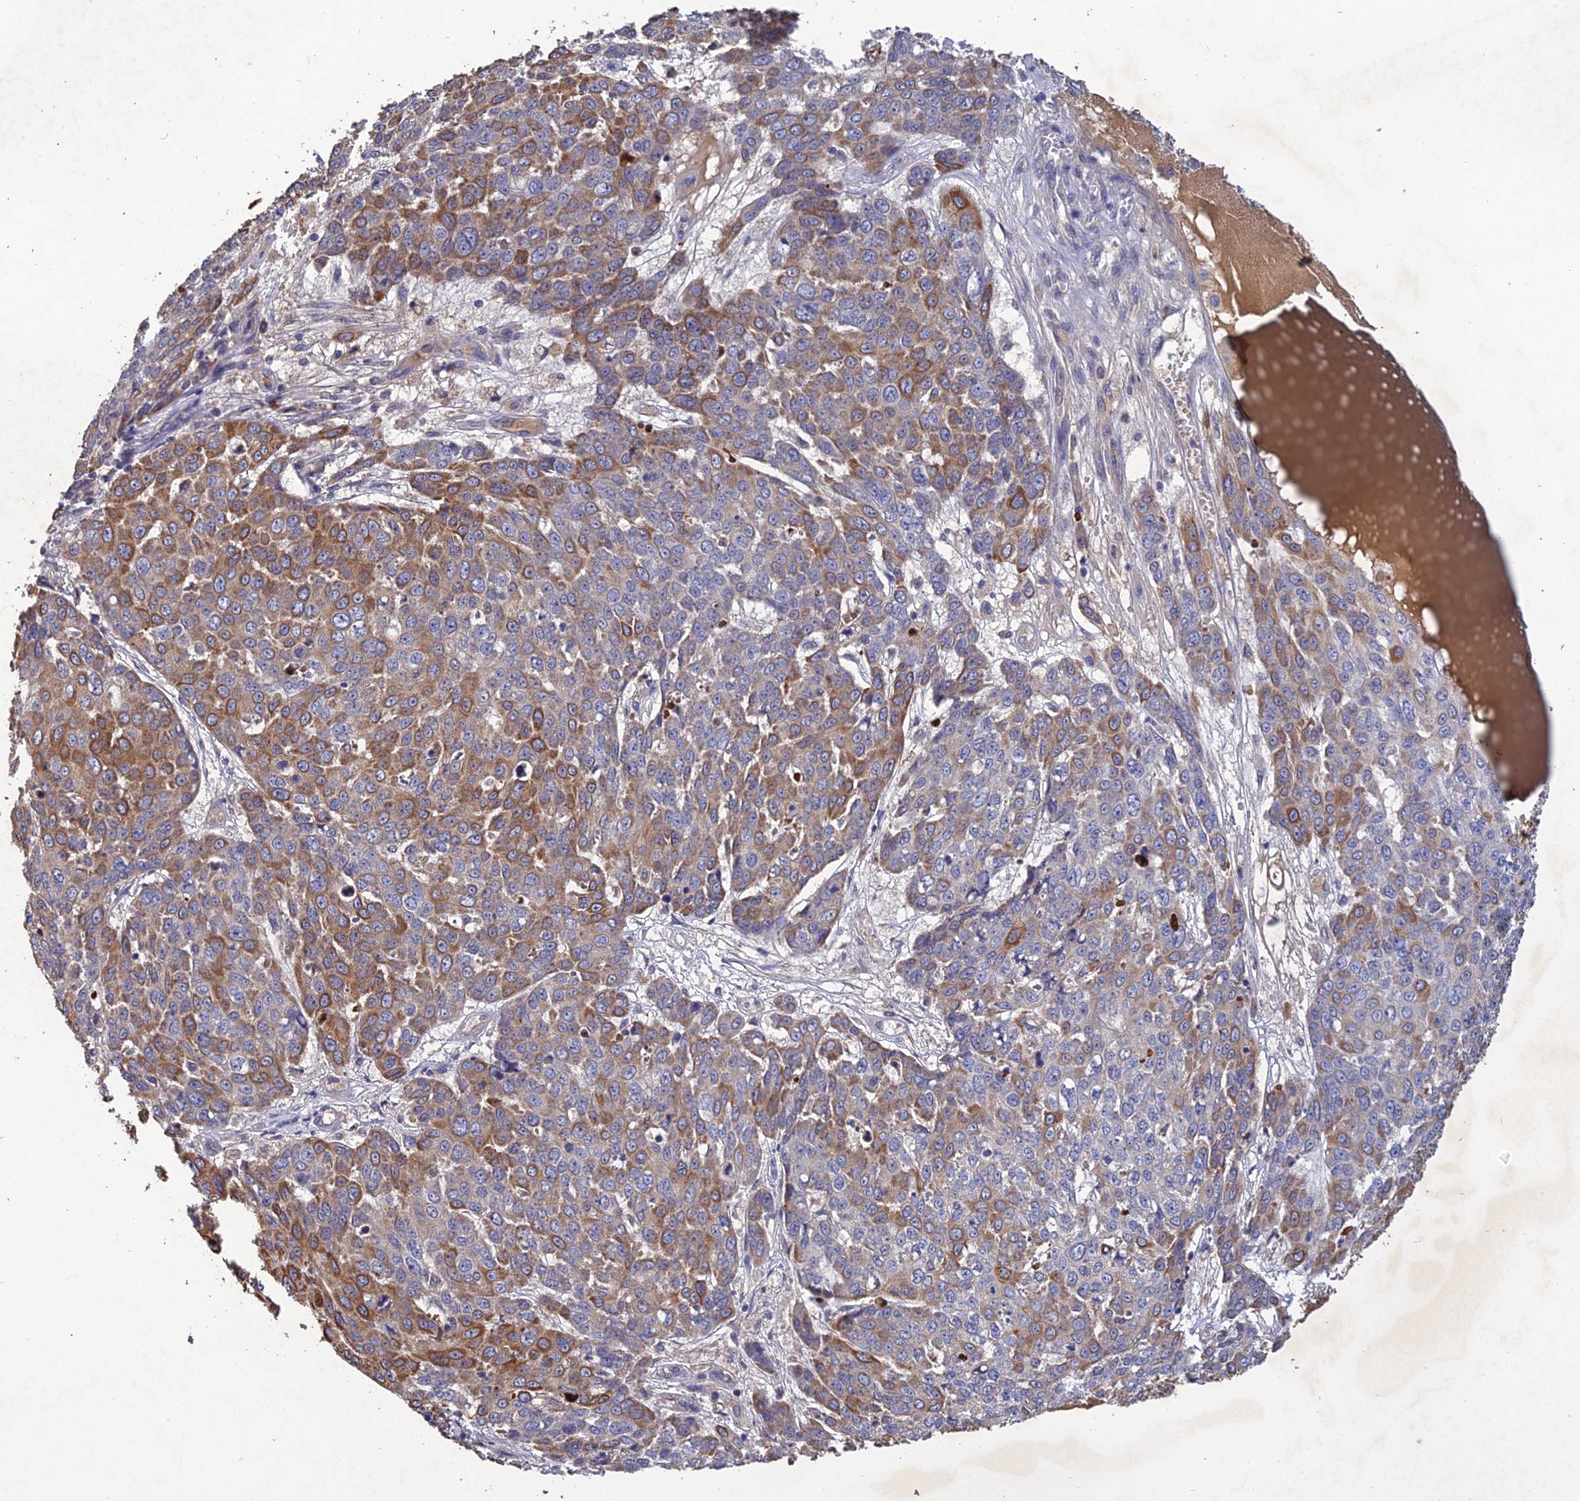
{"staining": {"intensity": "moderate", "quantity": "<25%", "location": "cytoplasmic/membranous"}, "tissue": "skin cancer", "cell_type": "Tumor cells", "image_type": "cancer", "snomed": [{"axis": "morphology", "description": "Squamous cell carcinoma, NOS"}, {"axis": "topography", "description": "Skin"}], "caption": "Immunohistochemistry staining of skin squamous cell carcinoma, which shows low levels of moderate cytoplasmic/membranous expression in about <25% of tumor cells indicating moderate cytoplasmic/membranous protein expression. The staining was performed using DAB (brown) for protein detection and nuclei were counterstained in hematoxylin (blue).", "gene": "SLC39A13", "patient": {"sex": "male", "age": 71}}